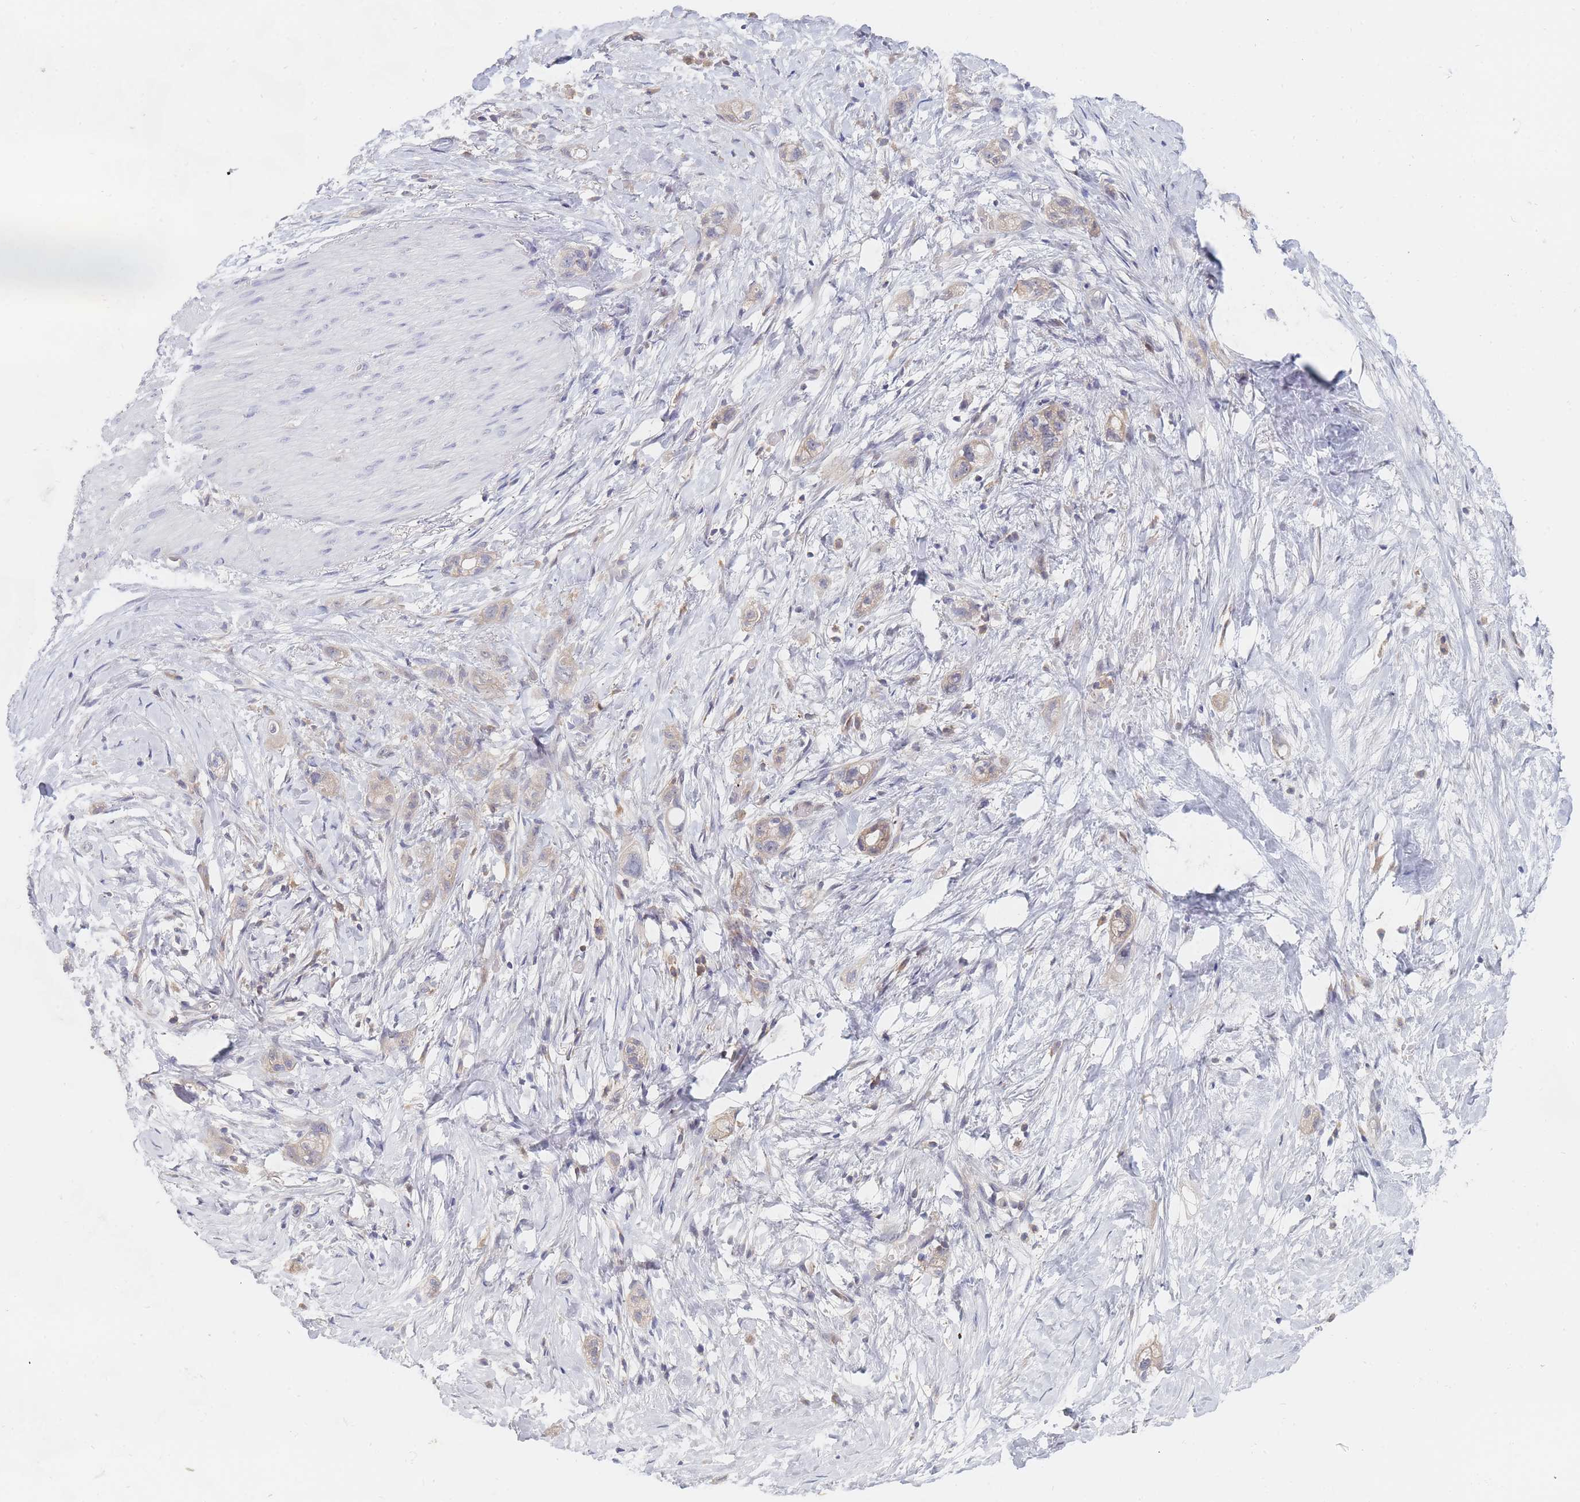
{"staining": {"intensity": "weak", "quantity": "<25%", "location": "cytoplasmic/membranous"}, "tissue": "stomach cancer", "cell_type": "Tumor cells", "image_type": "cancer", "snomed": [{"axis": "morphology", "description": "Adenocarcinoma, NOS"}, {"axis": "topography", "description": "Stomach"}, {"axis": "topography", "description": "Stomach, lower"}], "caption": "There is no significant expression in tumor cells of stomach cancer (adenocarcinoma). The staining was performed using DAB to visualize the protein expression in brown, while the nuclei were stained in blue with hematoxylin (Magnification: 20x).", "gene": "PPP6C", "patient": {"sex": "female", "age": 48}}